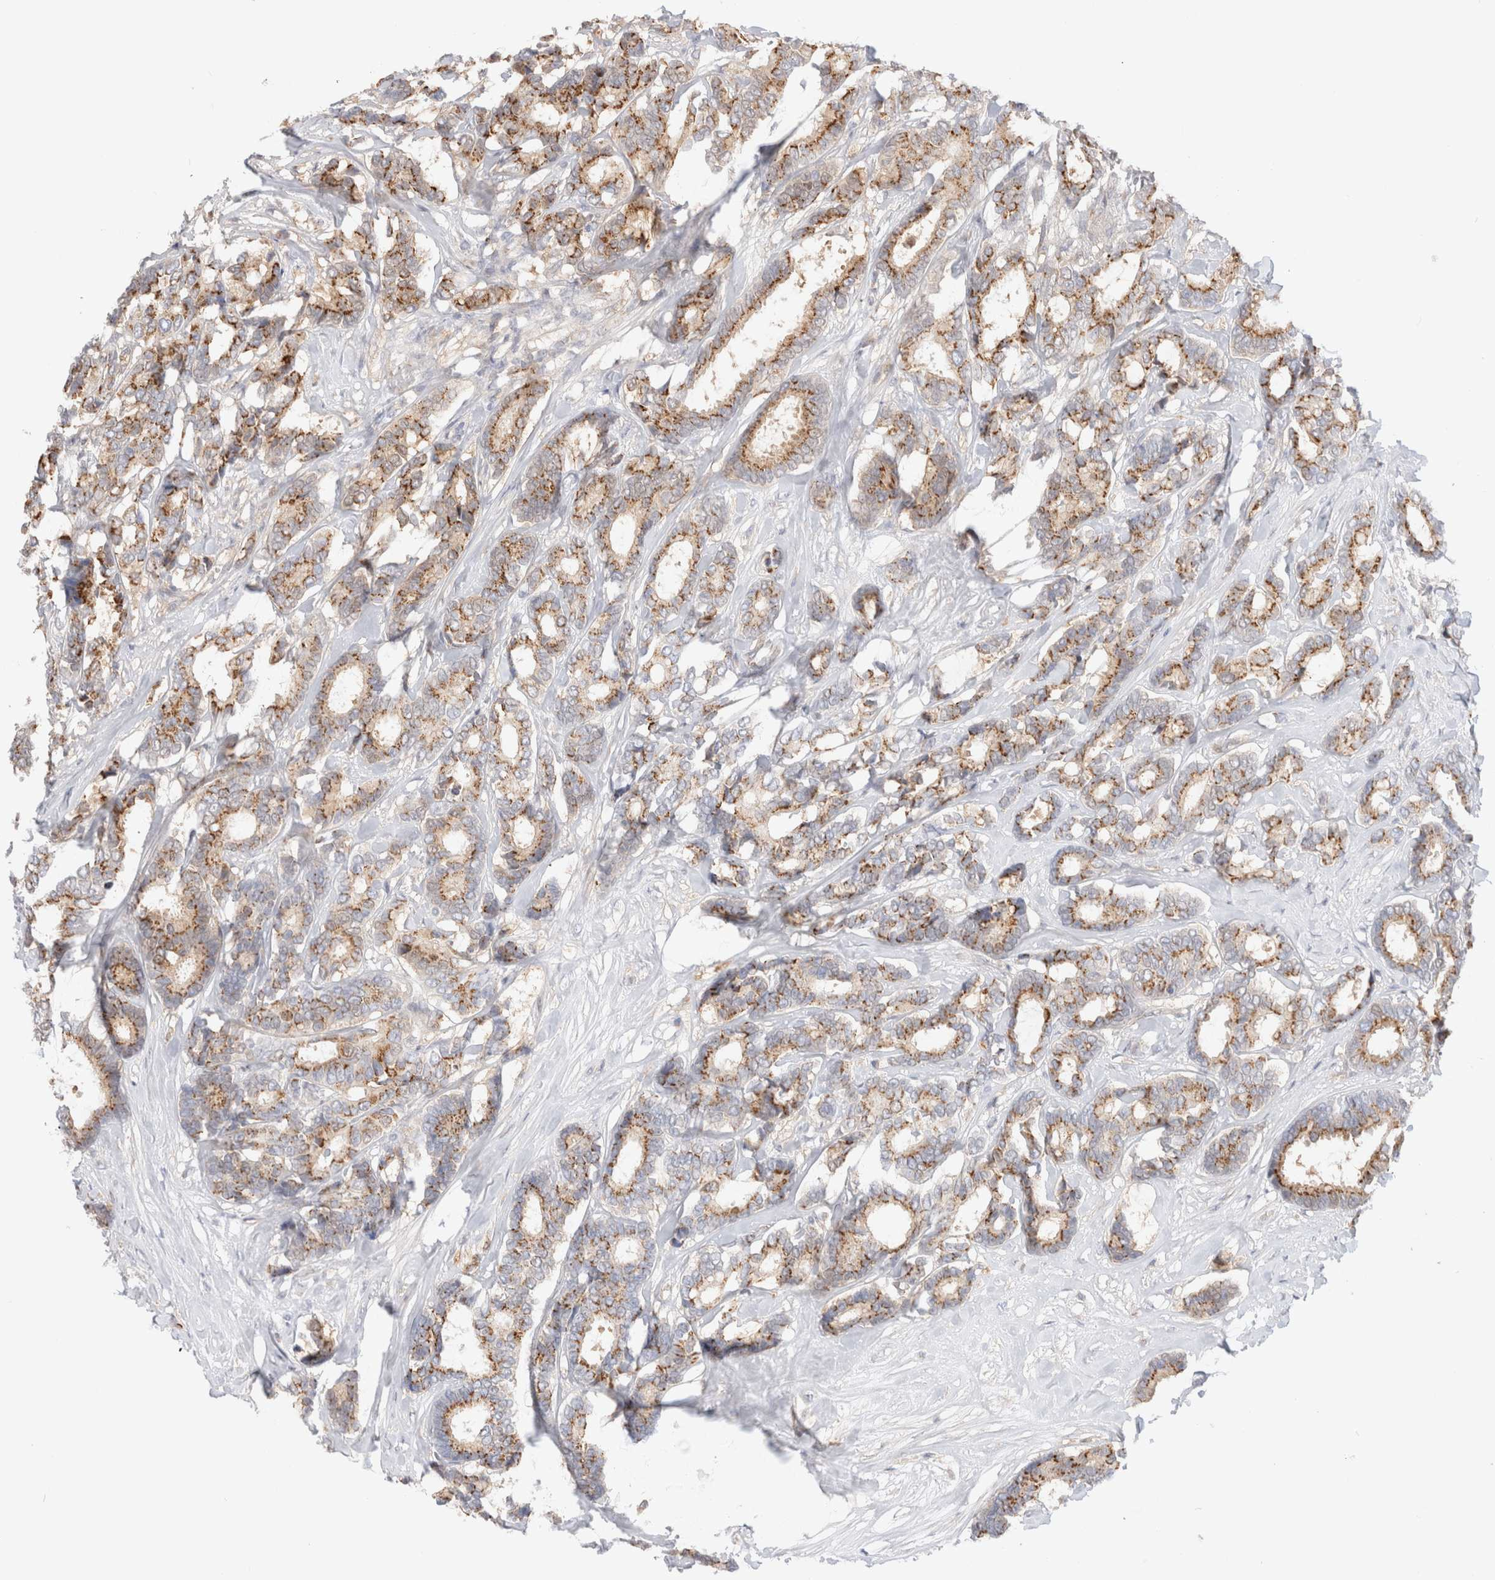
{"staining": {"intensity": "moderate", "quantity": ">75%", "location": "cytoplasmic/membranous"}, "tissue": "breast cancer", "cell_type": "Tumor cells", "image_type": "cancer", "snomed": [{"axis": "morphology", "description": "Duct carcinoma"}, {"axis": "topography", "description": "Breast"}], "caption": "A histopathology image of human breast cancer (infiltrating ductal carcinoma) stained for a protein shows moderate cytoplasmic/membranous brown staining in tumor cells.", "gene": "EFCAB13", "patient": {"sex": "female", "age": 87}}